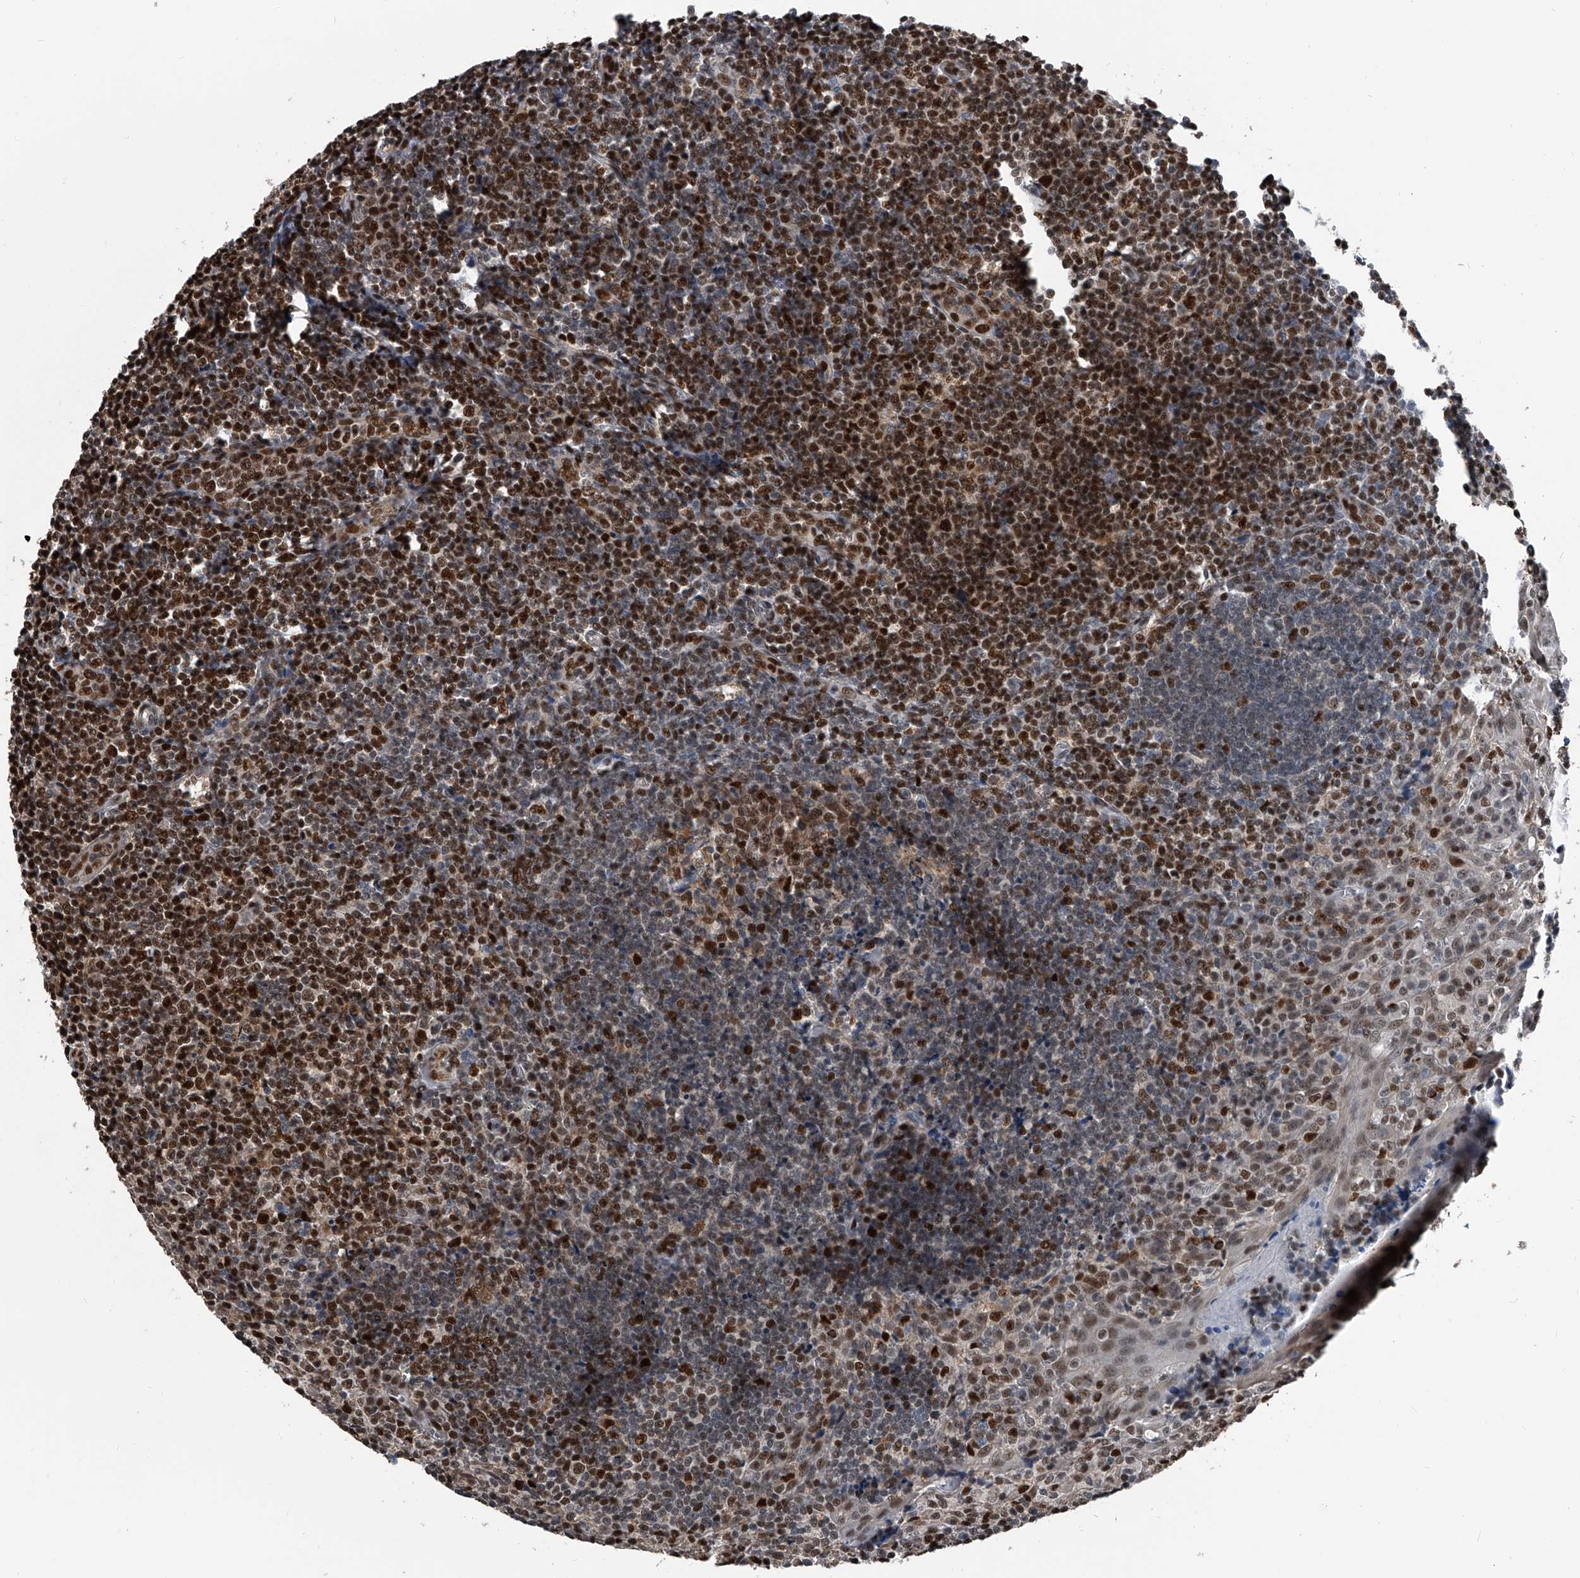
{"staining": {"intensity": "strong", "quantity": ">75%", "location": "nuclear"}, "tissue": "tonsil", "cell_type": "Germinal center cells", "image_type": "normal", "snomed": [{"axis": "morphology", "description": "Normal tissue, NOS"}, {"axis": "topography", "description": "Tonsil"}], "caption": "Protein expression analysis of unremarkable tonsil exhibits strong nuclear positivity in approximately >75% of germinal center cells.", "gene": "FKBP5", "patient": {"sex": "male", "age": 27}}